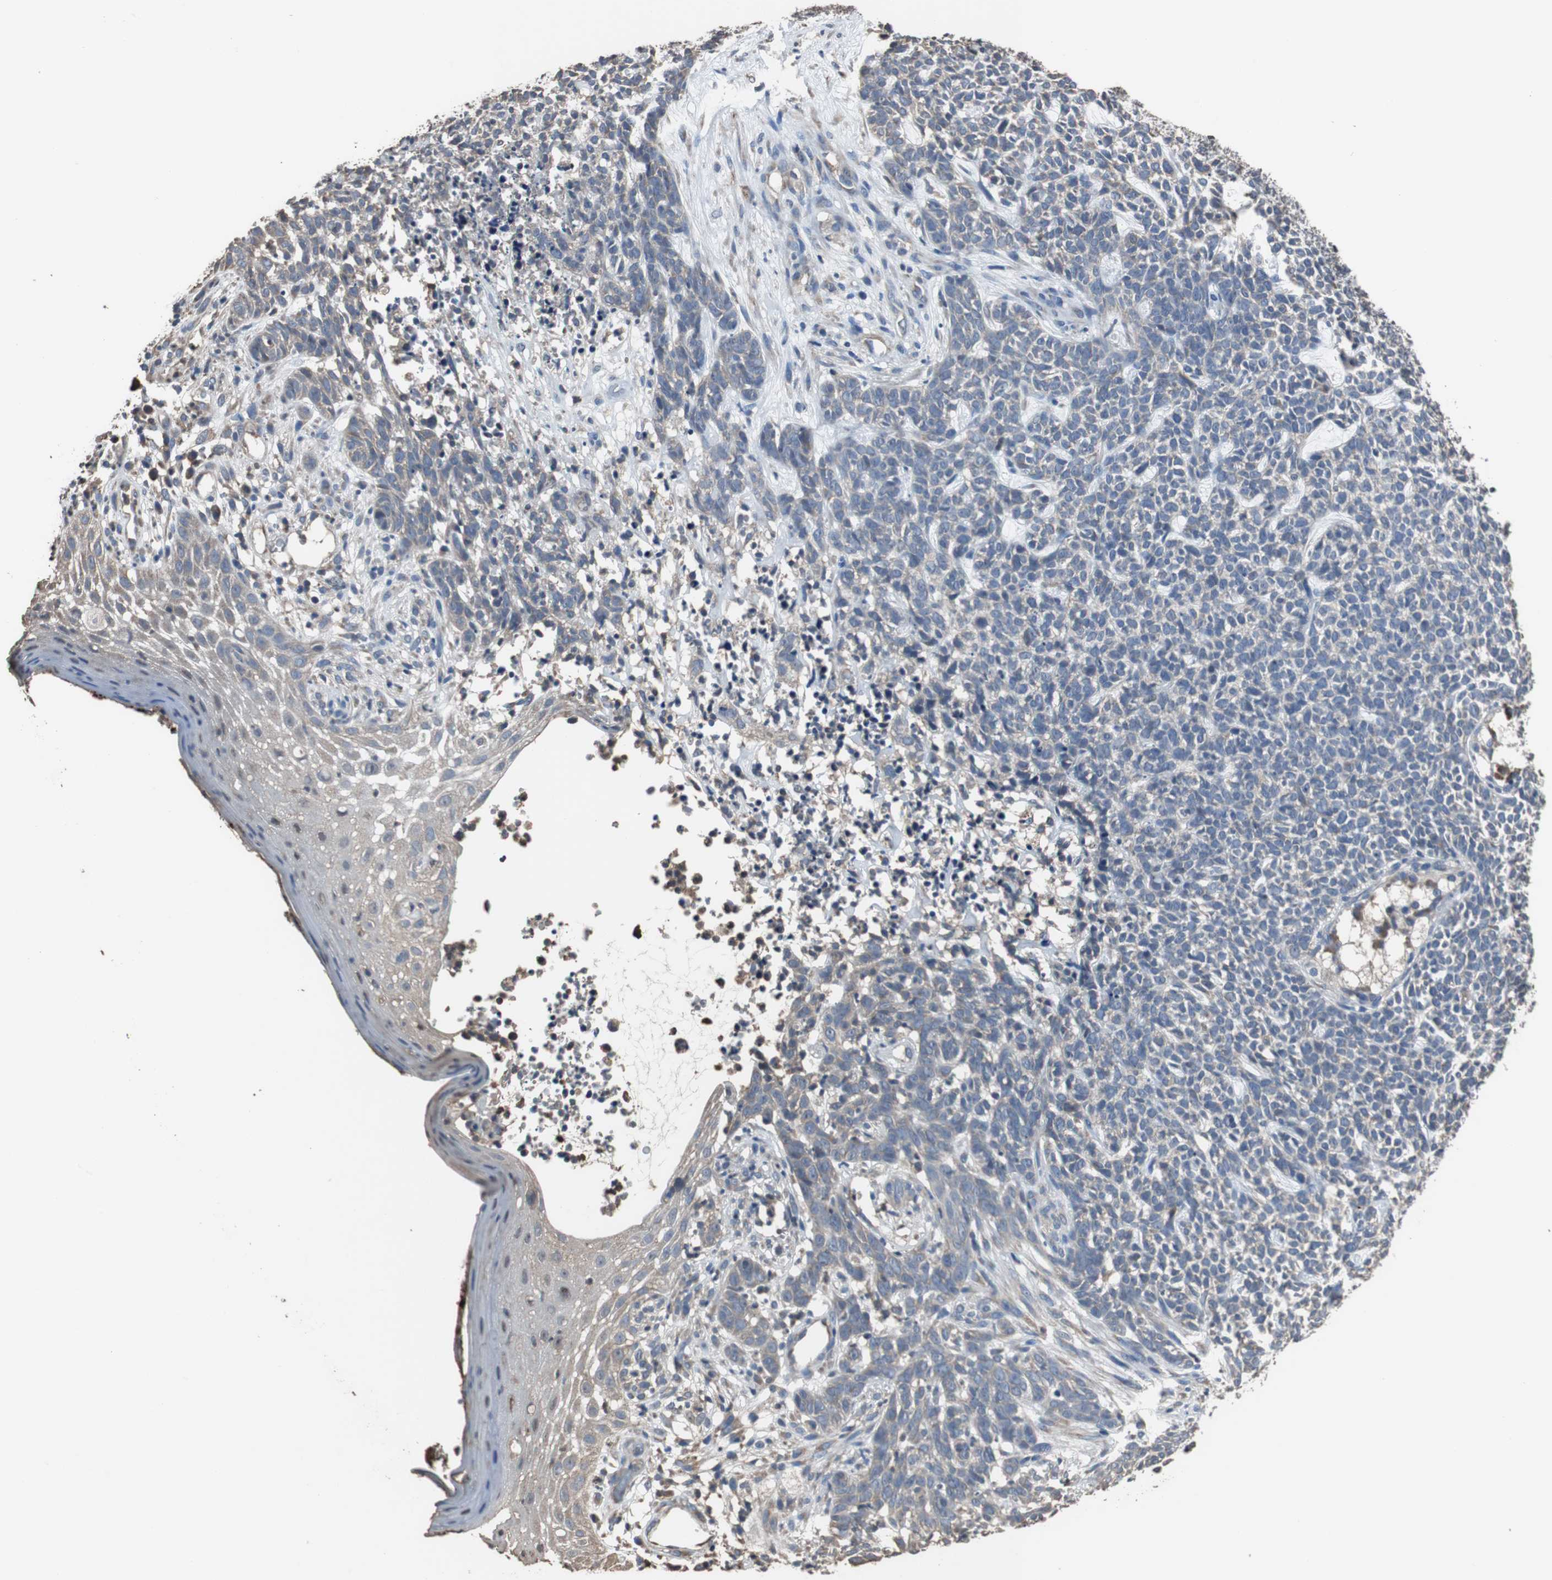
{"staining": {"intensity": "negative", "quantity": "none", "location": "none"}, "tissue": "skin cancer", "cell_type": "Tumor cells", "image_type": "cancer", "snomed": [{"axis": "morphology", "description": "Basal cell carcinoma"}, {"axis": "topography", "description": "Skin"}], "caption": "This histopathology image is of skin basal cell carcinoma stained with immunohistochemistry (IHC) to label a protein in brown with the nuclei are counter-stained blue. There is no staining in tumor cells.", "gene": "SCIMP", "patient": {"sex": "female", "age": 84}}